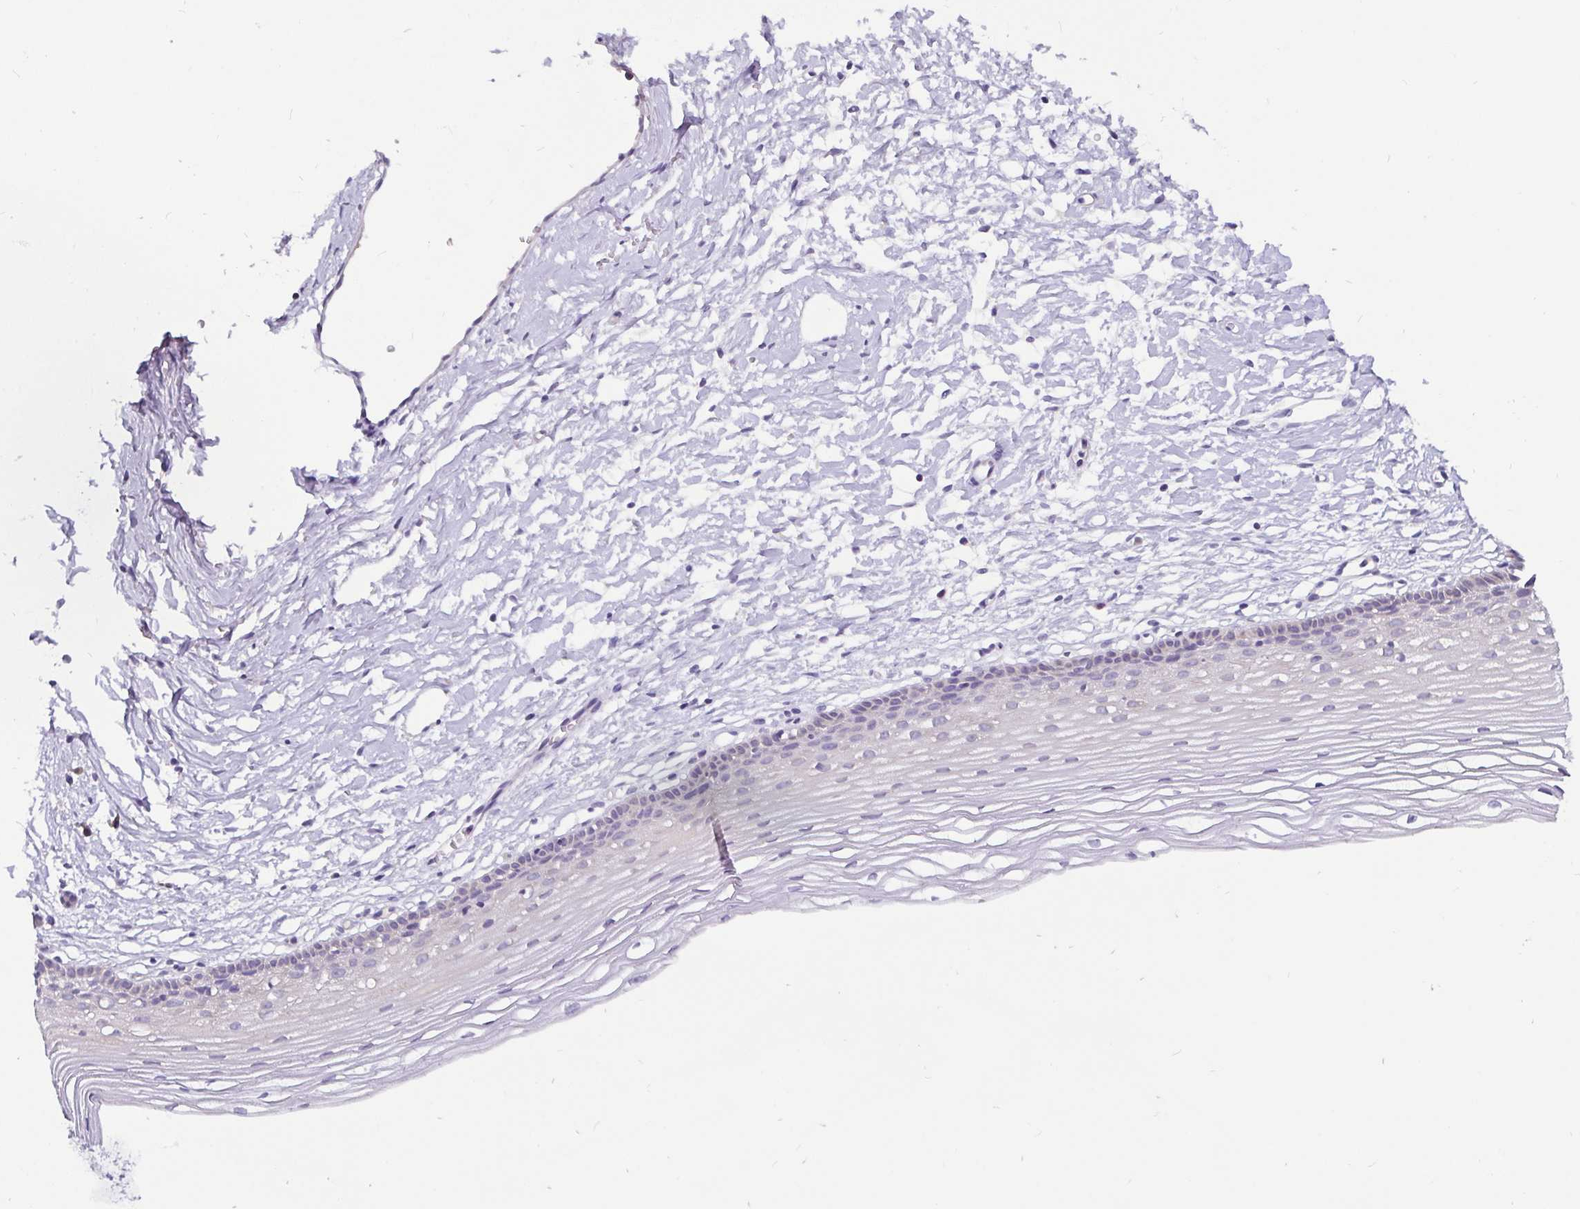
{"staining": {"intensity": "negative", "quantity": "none", "location": "none"}, "tissue": "cervix", "cell_type": "Glandular cells", "image_type": "normal", "snomed": [{"axis": "morphology", "description": "Normal tissue, NOS"}, {"axis": "topography", "description": "Cervix"}], "caption": "This is a micrograph of immunohistochemistry staining of benign cervix, which shows no staining in glandular cells.", "gene": "ADAMTS6", "patient": {"sex": "female", "age": 40}}